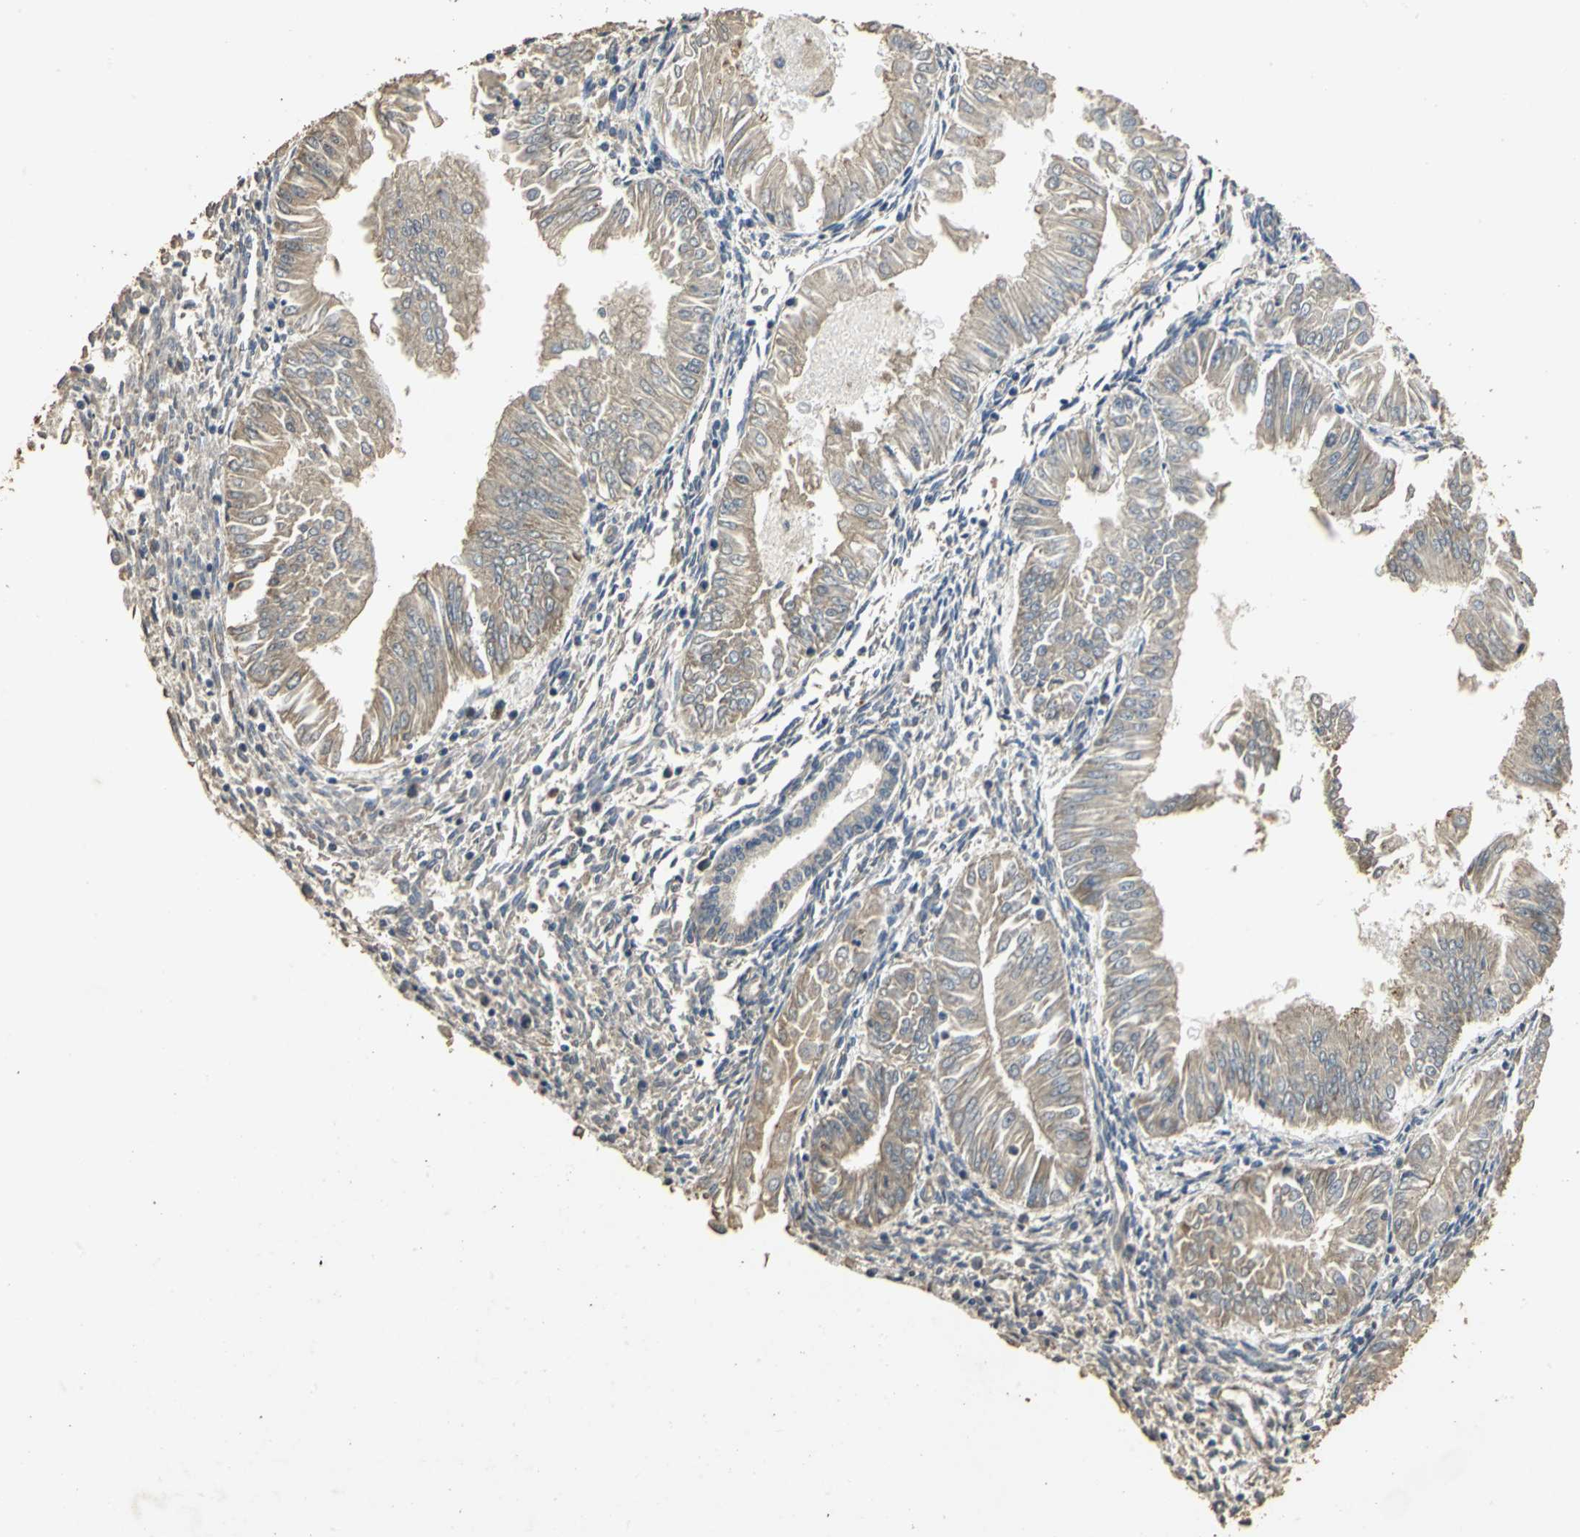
{"staining": {"intensity": "weak", "quantity": ">75%", "location": "cytoplasmic/membranous"}, "tissue": "endometrial cancer", "cell_type": "Tumor cells", "image_type": "cancer", "snomed": [{"axis": "morphology", "description": "Adenocarcinoma, NOS"}, {"axis": "topography", "description": "Endometrium"}], "caption": "Immunohistochemistry (IHC) histopathology image of human adenocarcinoma (endometrial) stained for a protein (brown), which displays low levels of weak cytoplasmic/membranous positivity in about >75% of tumor cells.", "gene": "ACSL4", "patient": {"sex": "female", "age": 53}}